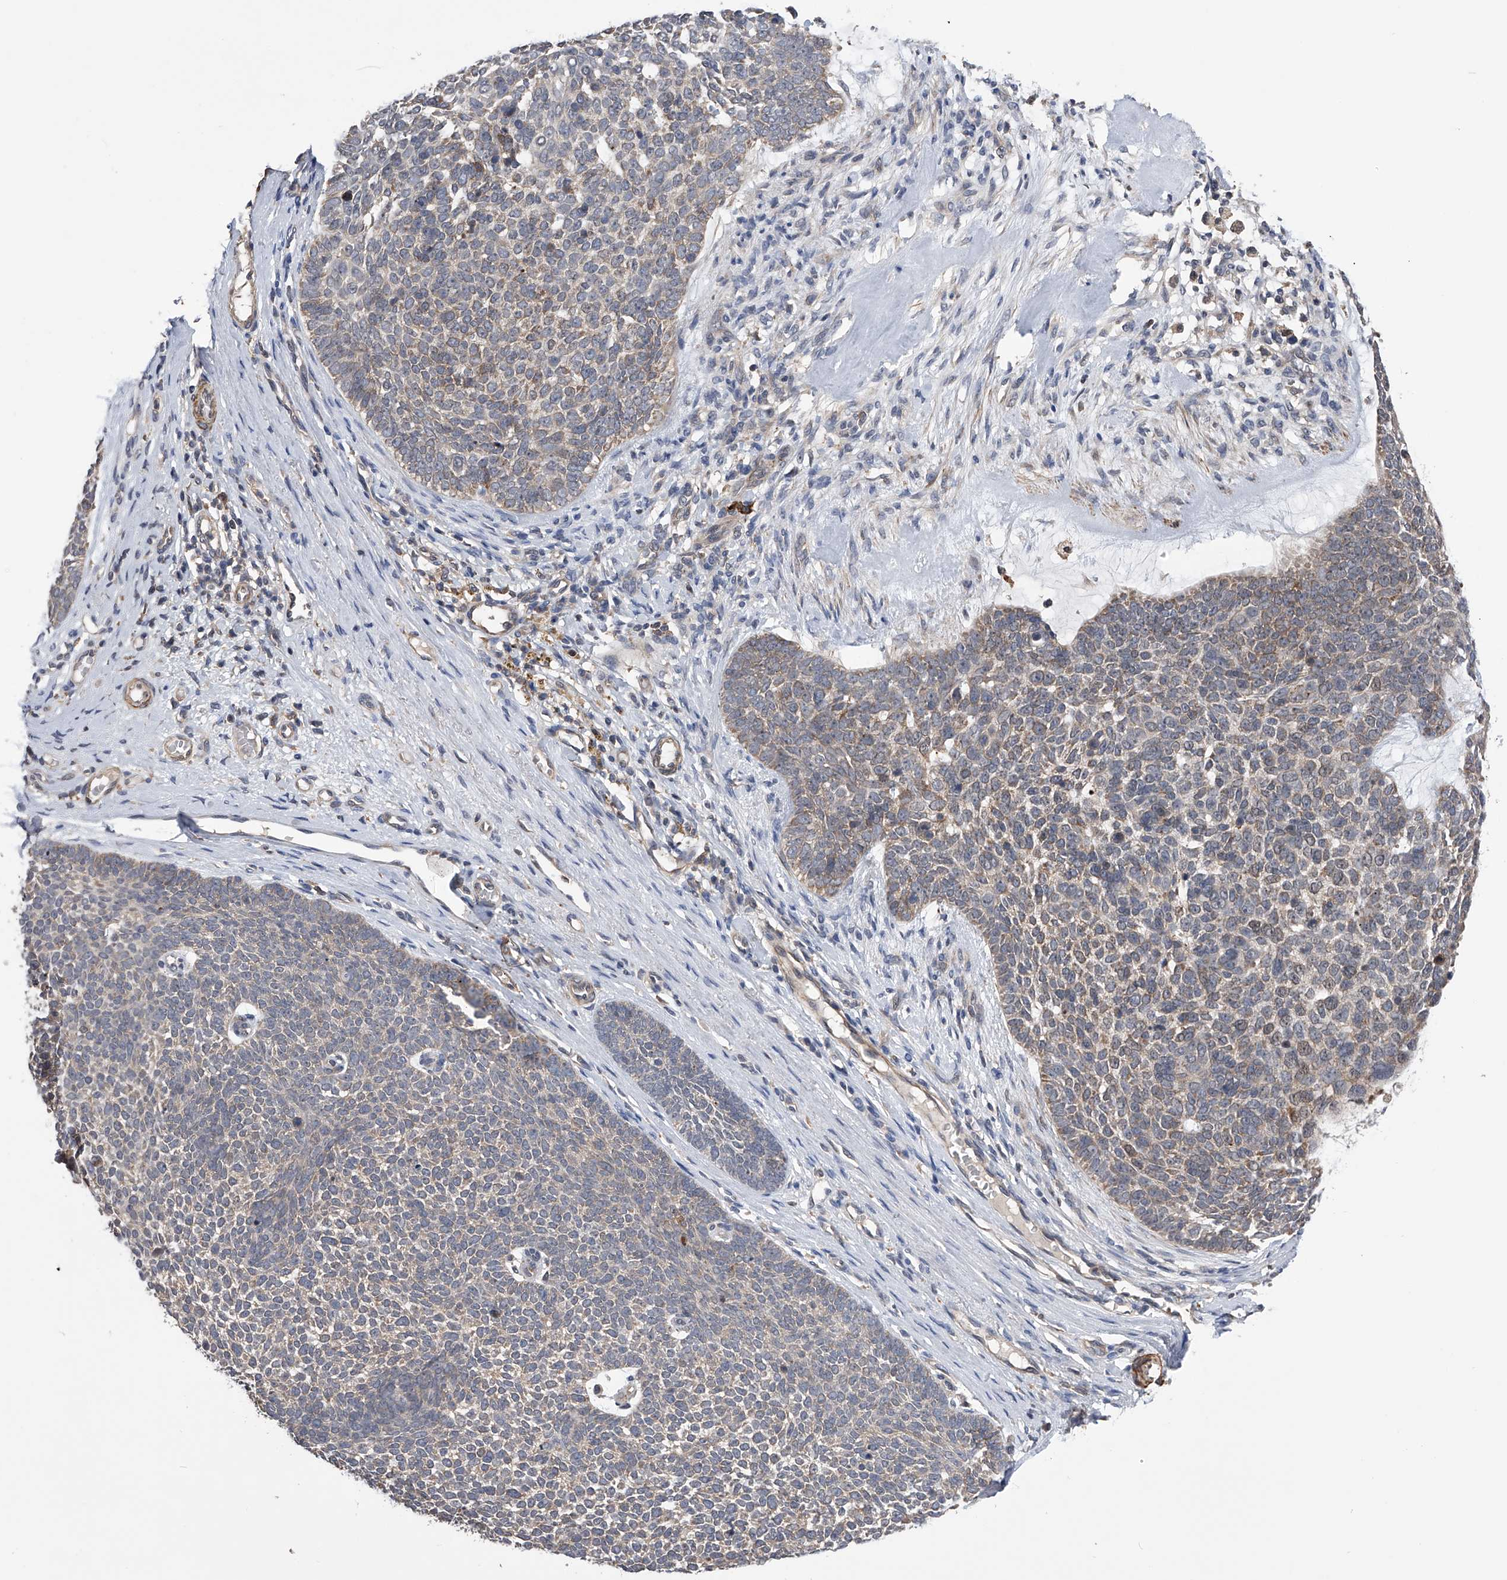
{"staining": {"intensity": "weak", "quantity": "<25%", "location": "cytoplasmic/membranous"}, "tissue": "skin cancer", "cell_type": "Tumor cells", "image_type": "cancer", "snomed": [{"axis": "morphology", "description": "Basal cell carcinoma"}, {"axis": "topography", "description": "Skin"}], "caption": "A high-resolution micrograph shows immunohistochemistry (IHC) staining of skin cancer, which exhibits no significant positivity in tumor cells.", "gene": "SPOCK1", "patient": {"sex": "female", "age": 81}}